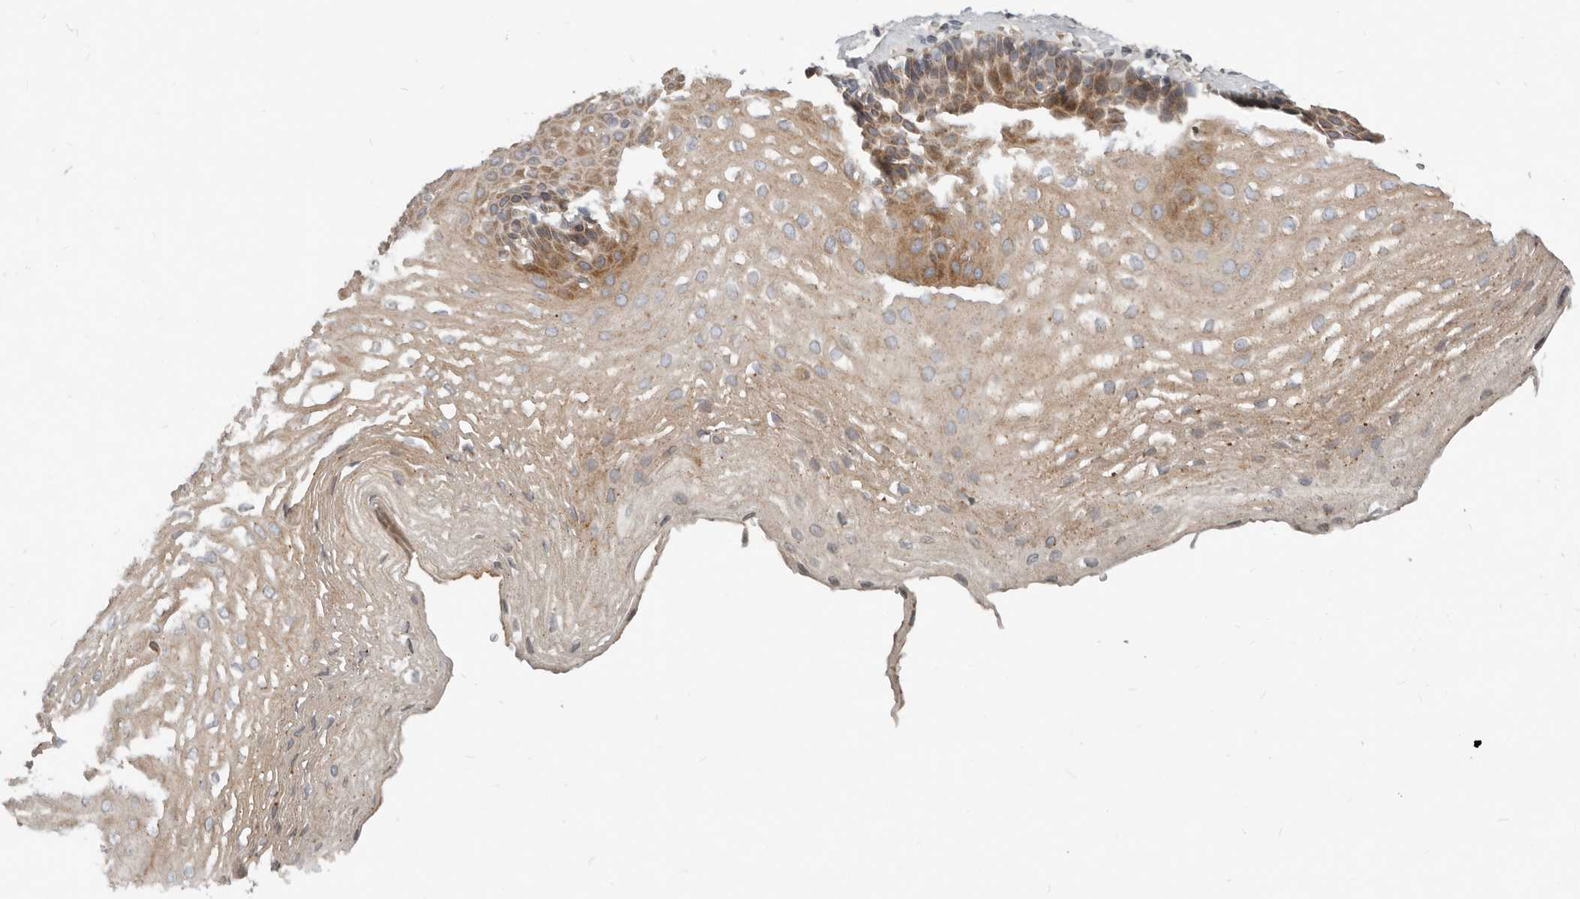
{"staining": {"intensity": "moderate", "quantity": "25%-75%", "location": "cytoplasmic/membranous"}, "tissue": "esophagus", "cell_type": "Squamous epithelial cells", "image_type": "normal", "snomed": [{"axis": "morphology", "description": "Normal tissue, NOS"}, {"axis": "topography", "description": "Esophagus"}], "caption": "Moderate cytoplasmic/membranous positivity for a protein is identified in approximately 25%-75% of squamous epithelial cells of normal esophagus using immunohistochemistry.", "gene": "NPY4R2", "patient": {"sex": "female", "age": 66}}